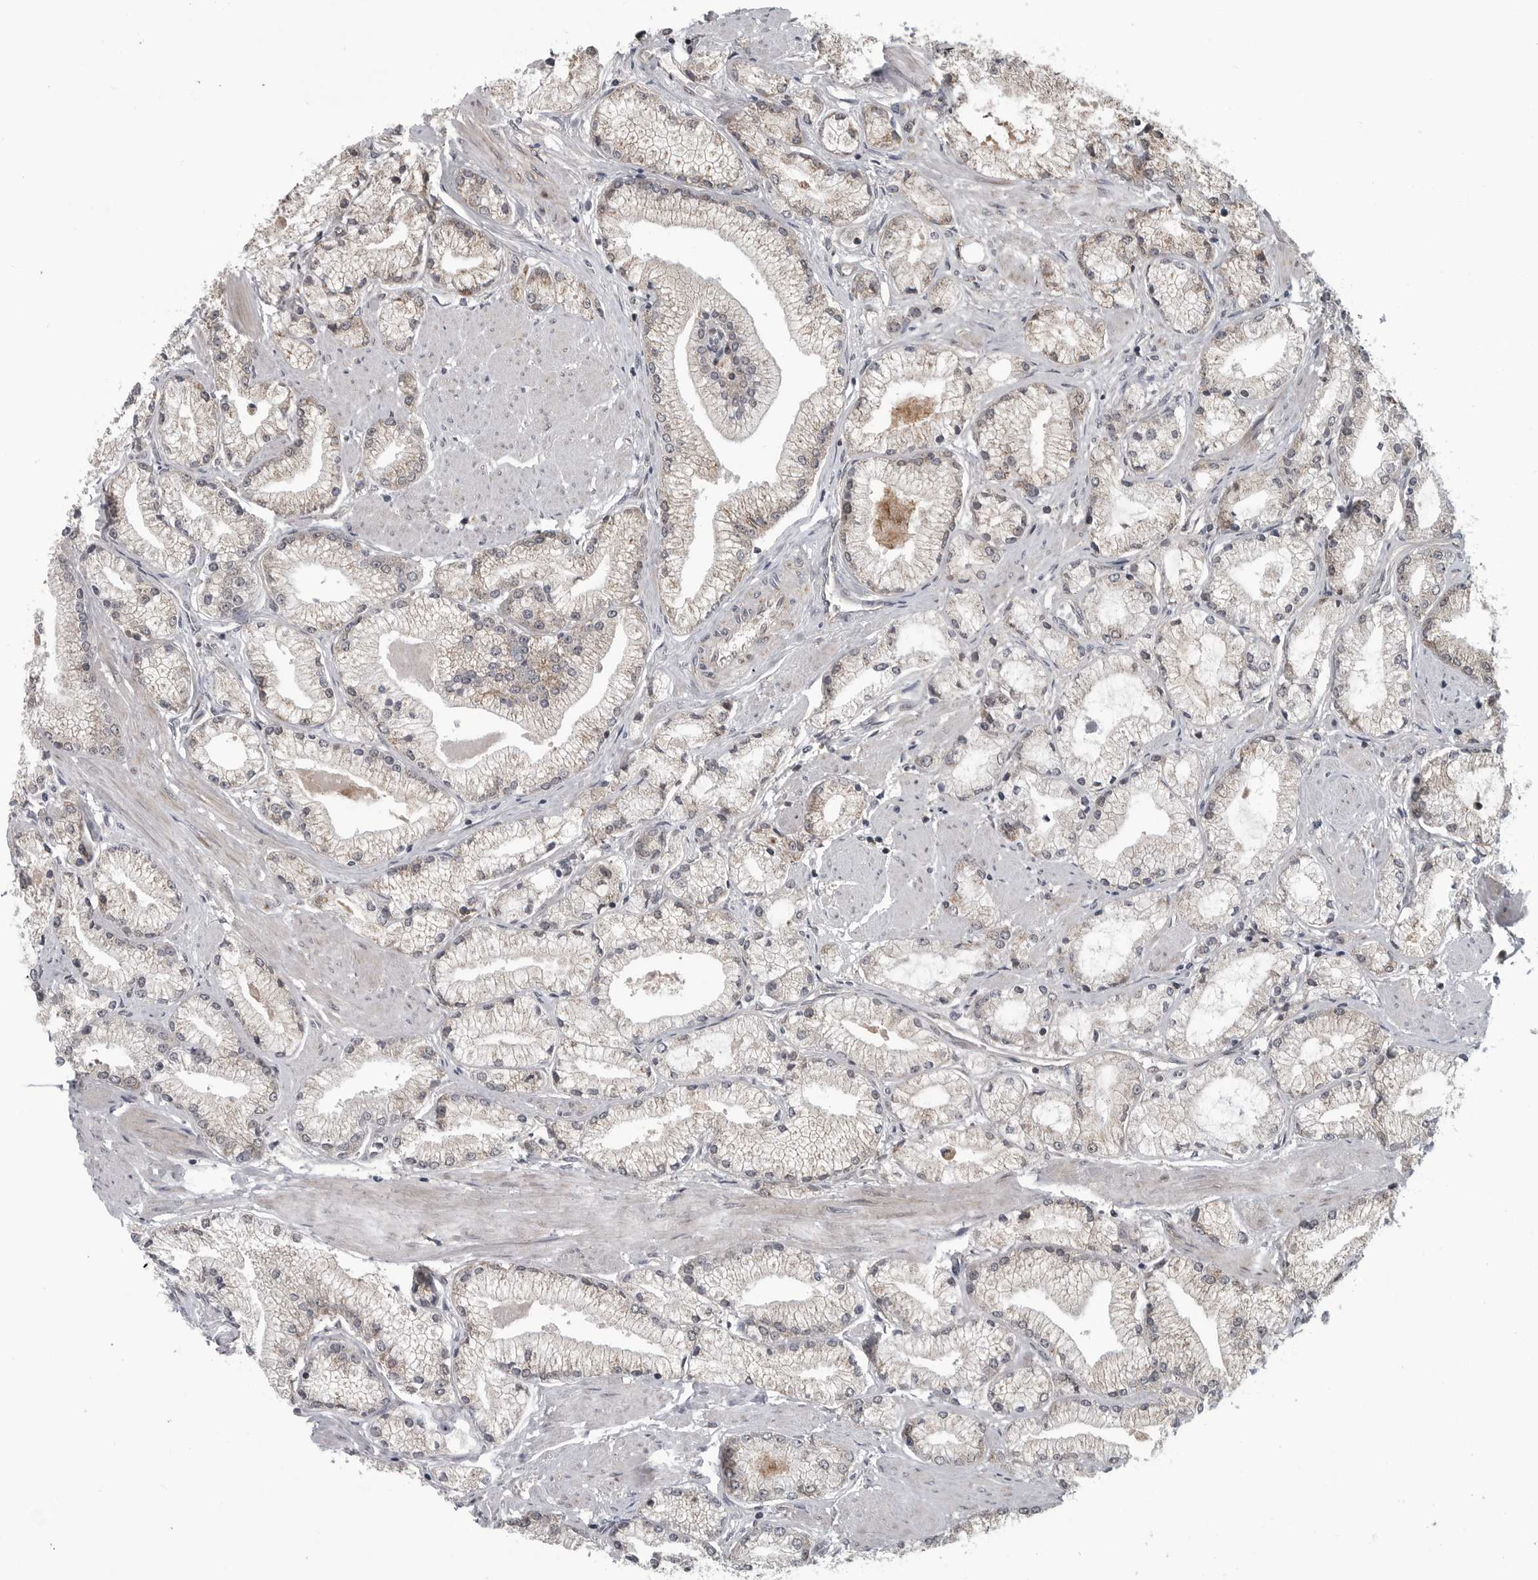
{"staining": {"intensity": "moderate", "quantity": "<25%", "location": "cytoplasmic/membranous"}, "tissue": "prostate cancer", "cell_type": "Tumor cells", "image_type": "cancer", "snomed": [{"axis": "morphology", "description": "Adenocarcinoma, High grade"}, {"axis": "topography", "description": "Prostate"}], "caption": "Prostate high-grade adenocarcinoma was stained to show a protein in brown. There is low levels of moderate cytoplasmic/membranous expression in about <25% of tumor cells.", "gene": "FAAP100", "patient": {"sex": "male", "age": 50}}